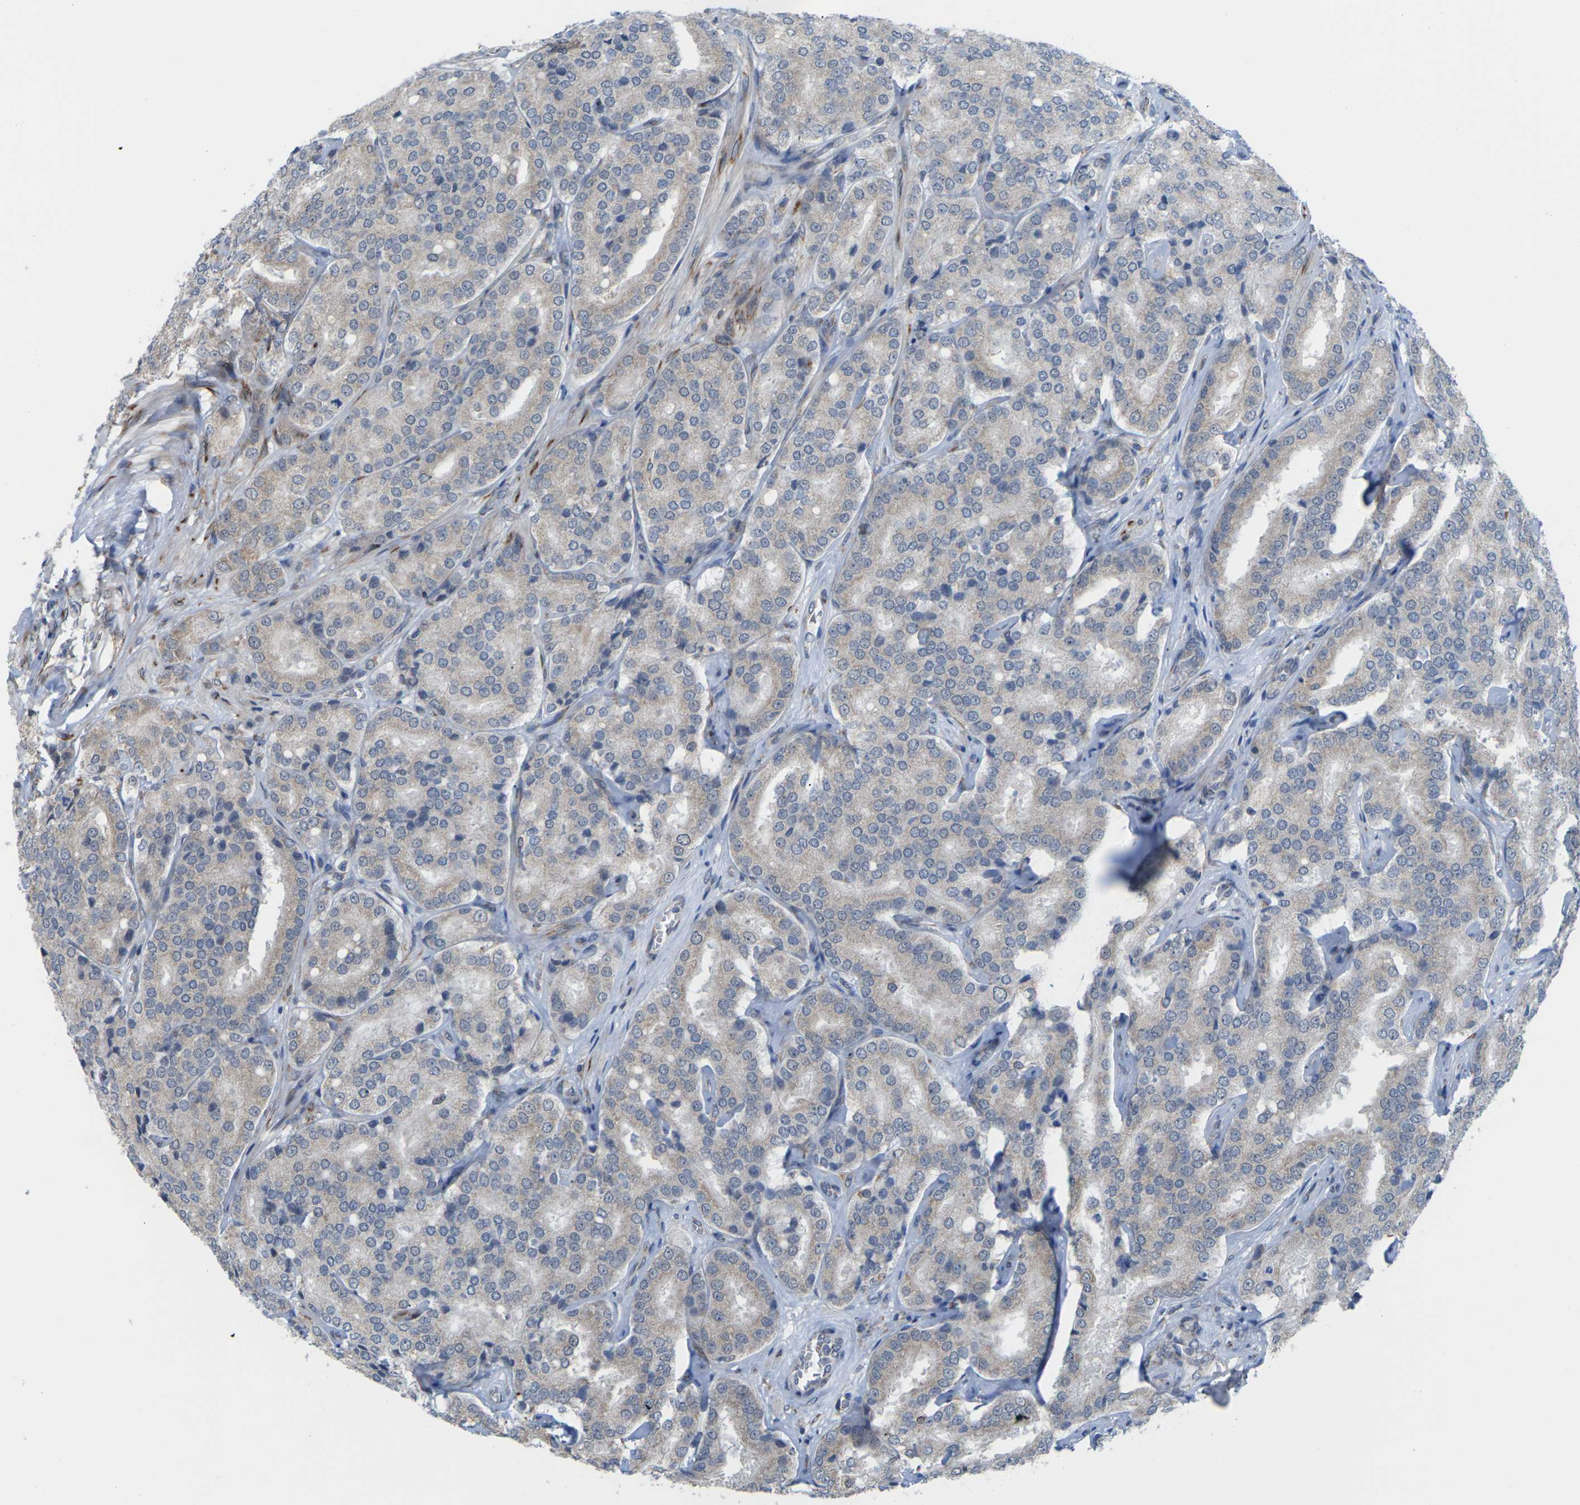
{"staining": {"intensity": "weak", "quantity": "25%-75%", "location": "cytoplasmic/membranous"}, "tissue": "prostate cancer", "cell_type": "Tumor cells", "image_type": "cancer", "snomed": [{"axis": "morphology", "description": "Adenocarcinoma, High grade"}, {"axis": "topography", "description": "Prostate"}], "caption": "This micrograph displays immunohistochemistry (IHC) staining of human prostate high-grade adenocarcinoma, with low weak cytoplasmic/membranous staining in approximately 25%-75% of tumor cells.", "gene": "PDZK1IP1", "patient": {"sex": "male", "age": 65}}